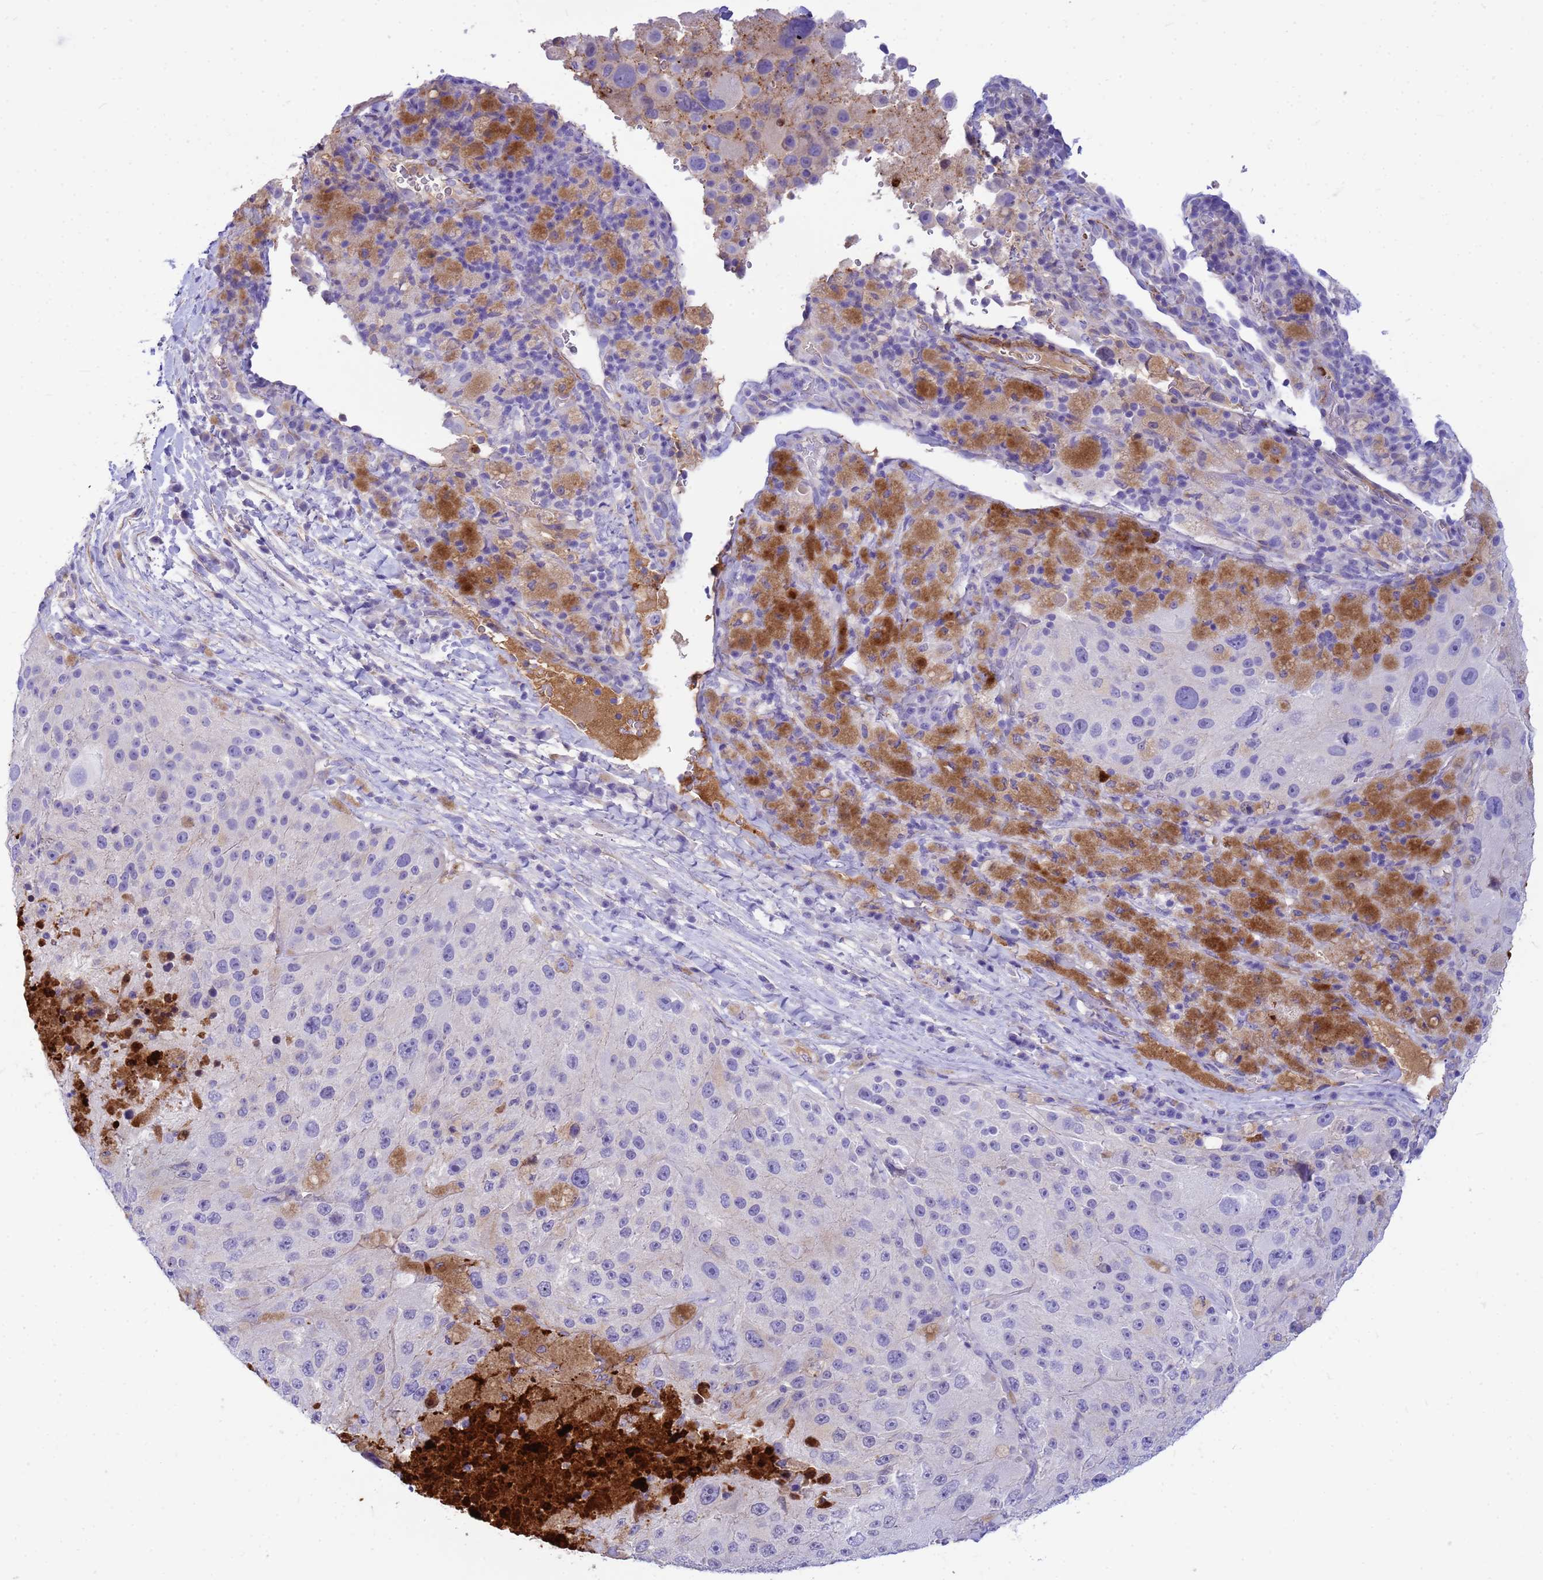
{"staining": {"intensity": "negative", "quantity": "none", "location": "none"}, "tissue": "melanoma", "cell_type": "Tumor cells", "image_type": "cancer", "snomed": [{"axis": "morphology", "description": "Malignant melanoma, Metastatic site"}, {"axis": "topography", "description": "Lymph node"}], "caption": "Immunohistochemical staining of malignant melanoma (metastatic site) displays no significant expression in tumor cells. The staining was performed using DAB (3,3'-diaminobenzidine) to visualize the protein expression in brown, while the nuclei were stained in blue with hematoxylin (Magnification: 20x).", "gene": "ORM1", "patient": {"sex": "male", "age": 62}}